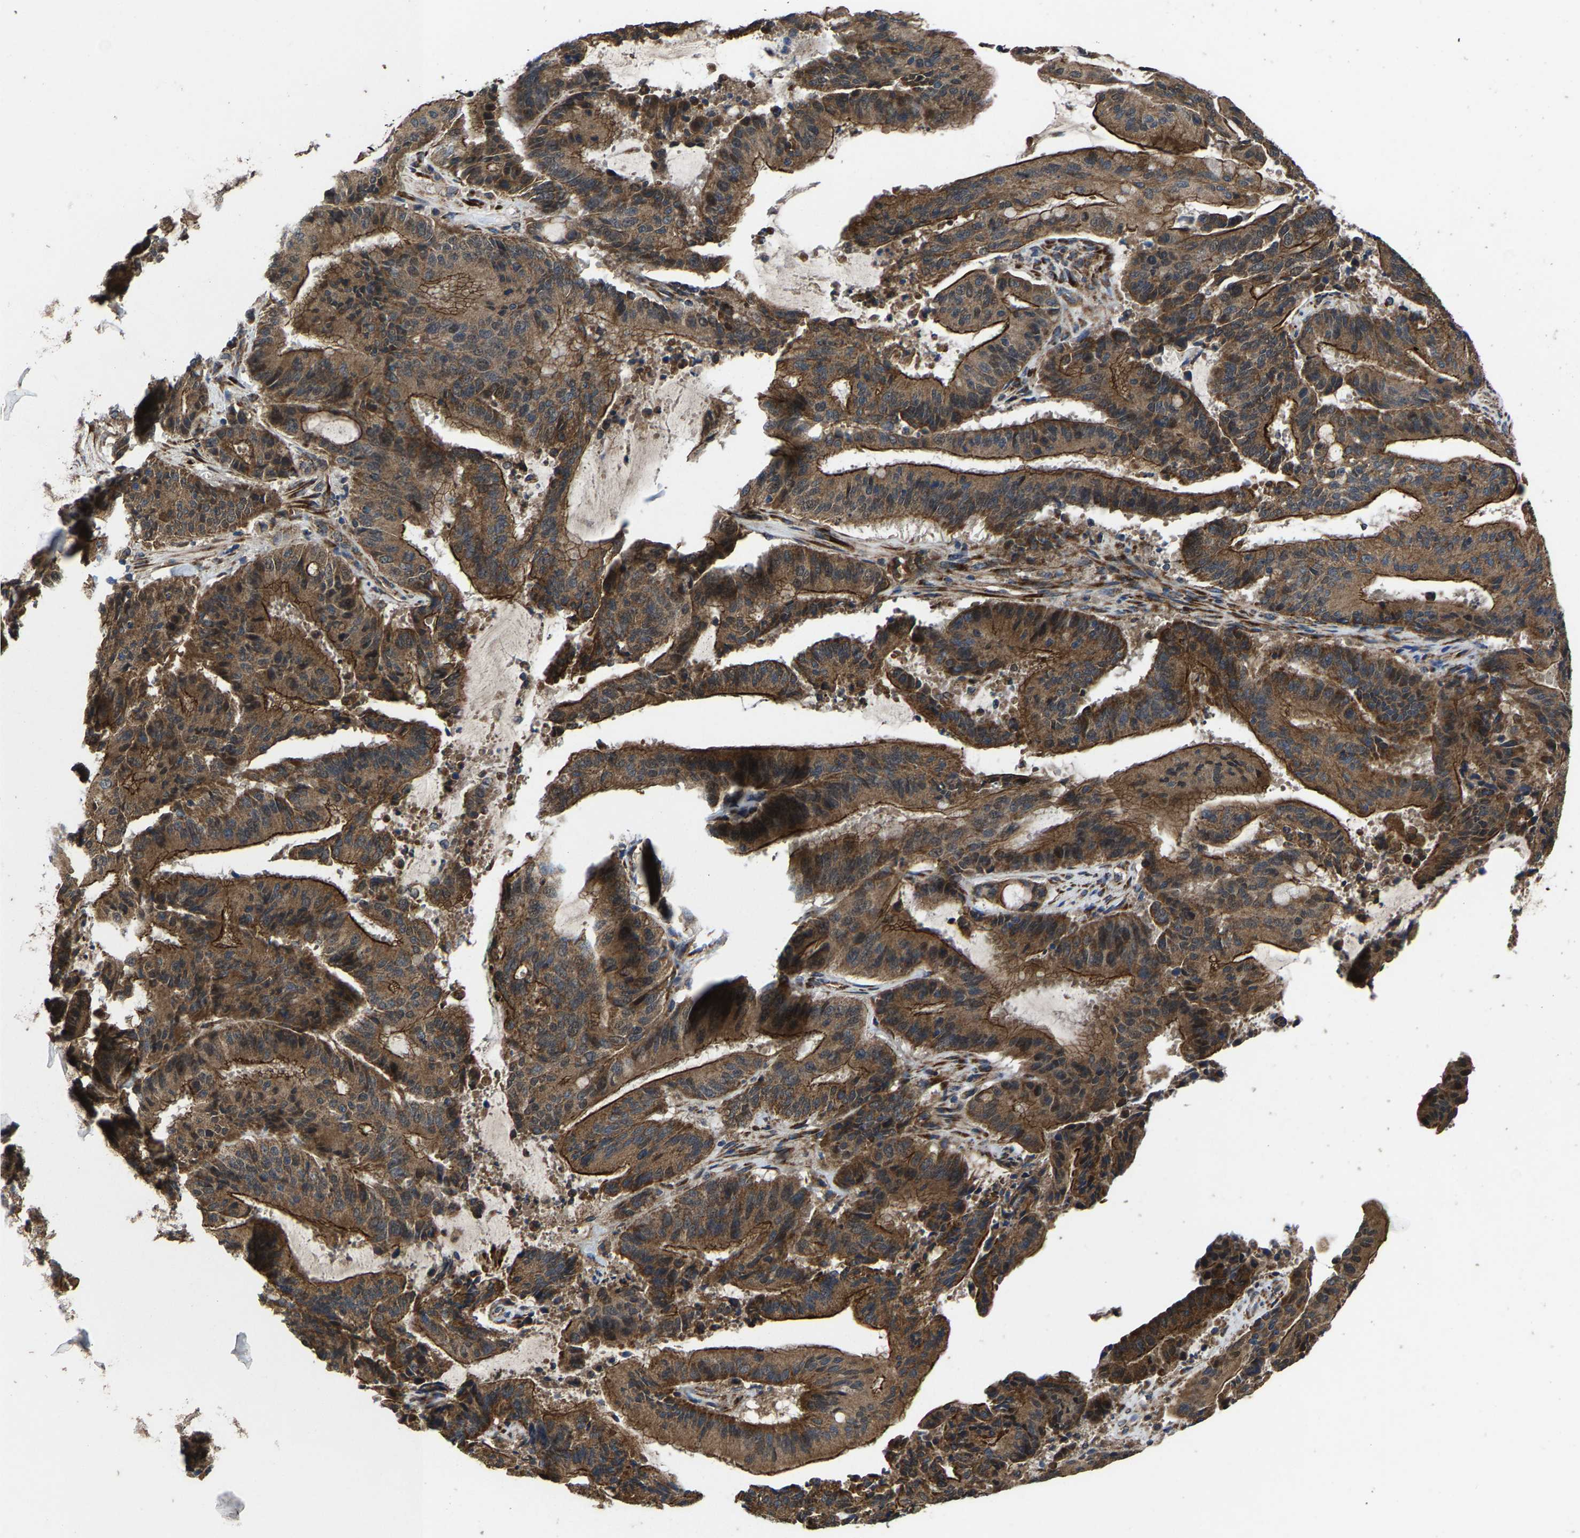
{"staining": {"intensity": "strong", "quantity": ">75%", "location": "cytoplasmic/membranous"}, "tissue": "liver cancer", "cell_type": "Tumor cells", "image_type": "cancer", "snomed": [{"axis": "morphology", "description": "Normal tissue, NOS"}, {"axis": "morphology", "description": "Cholangiocarcinoma"}, {"axis": "topography", "description": "Liver"}, {"axis": "topography", "description": "Peripheral nerve tissue"}], "caption": "IHC photomicrograph of human liver cancer stained for a protein (brown), which reveals high levels of strong cytoplasmic/membranous staining in about >75% of tumor cells.", "gene": "PDP1", "patient": {"sex": "female", "age": 73}}